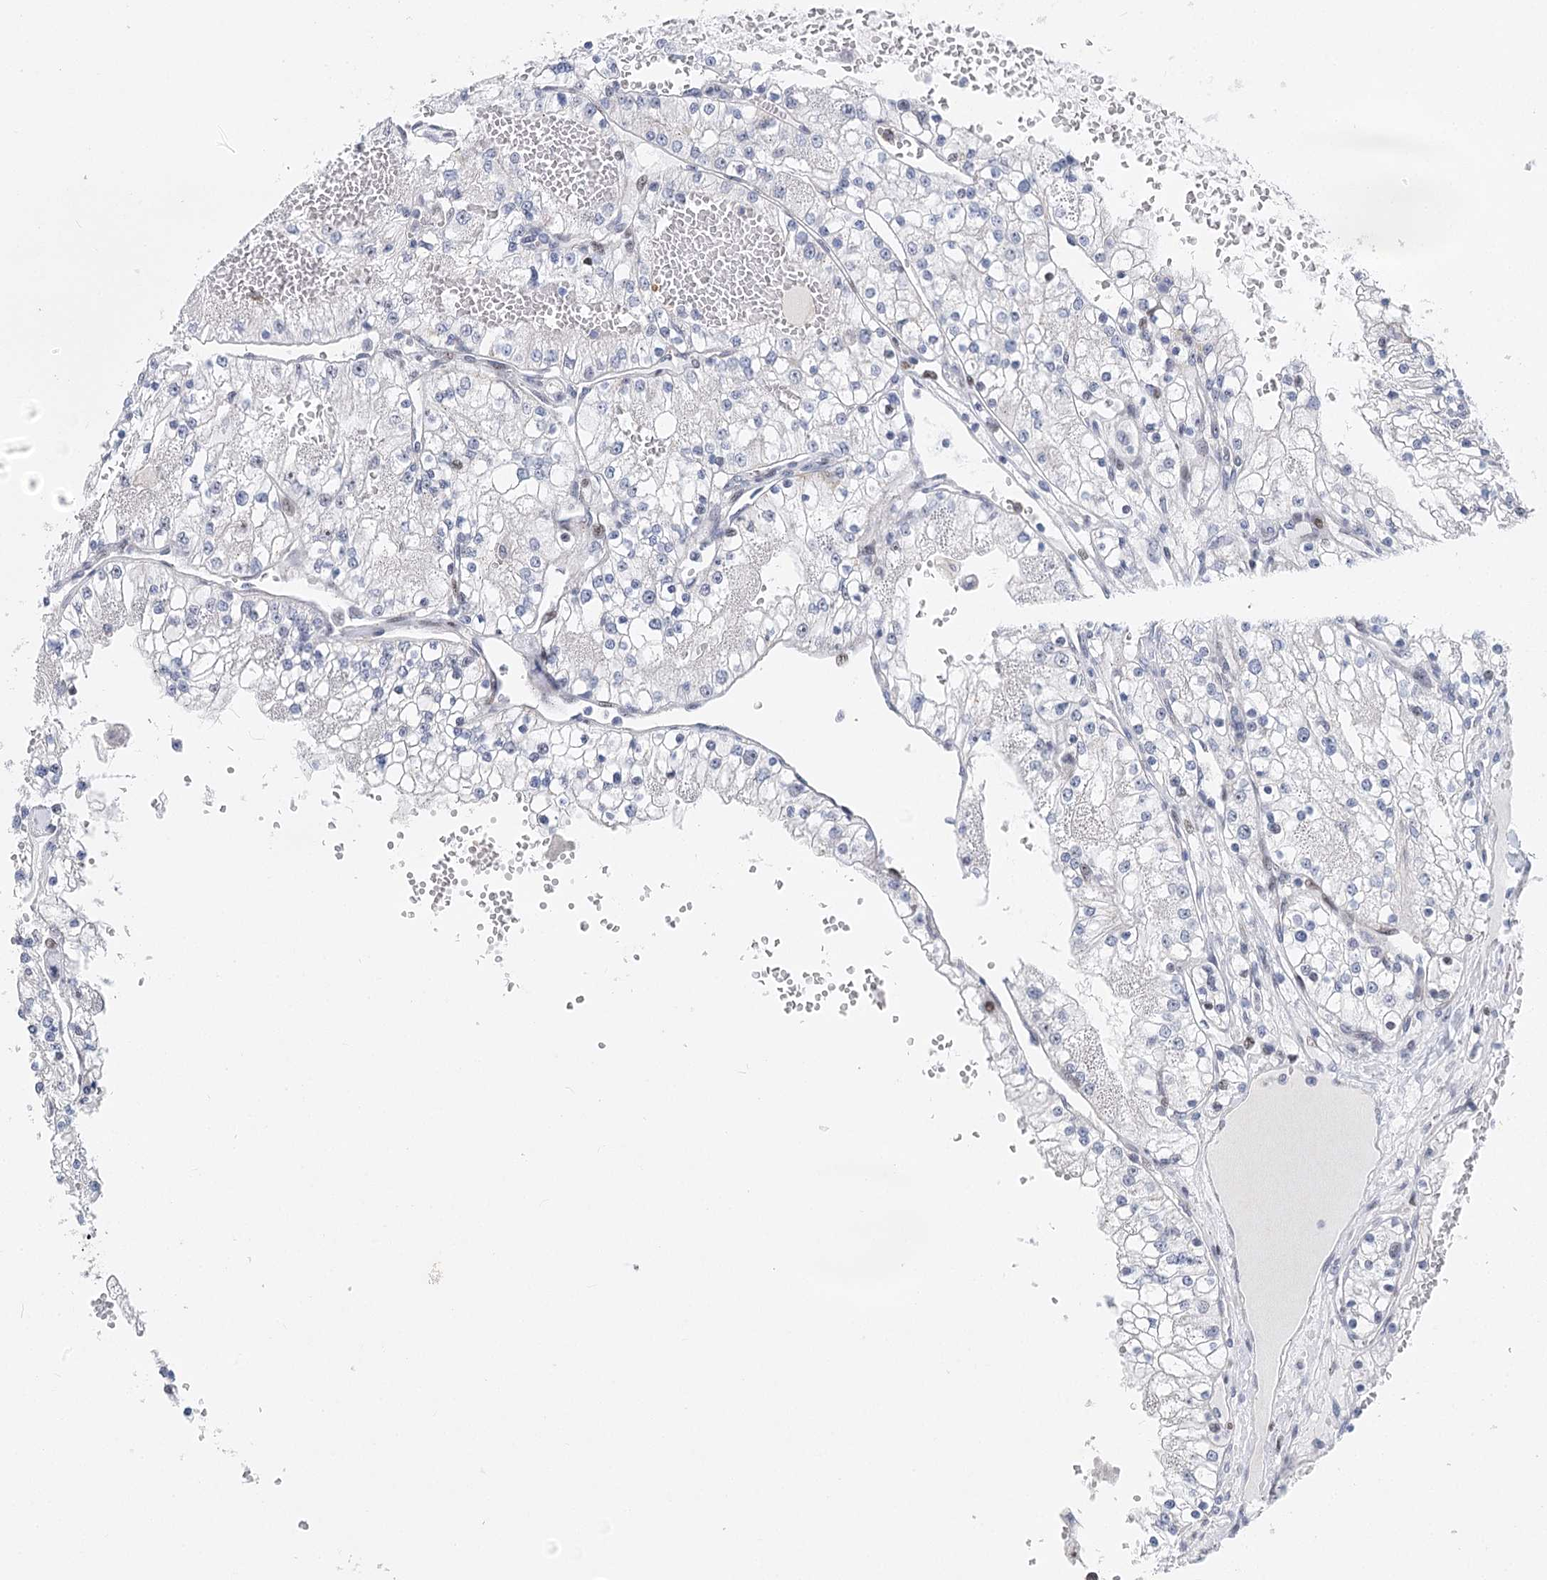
{"staining": {"intensity": "negative", "quantity": "none", "location": "none"}, "tissue": "renal cancer", "cell_type": "Tumor cells", "image_type": "cancer", "snomed": [{"axis": "morphology", "description": "Normal tissue, NOS"}, {"axis": "morphology", "description": "Adenocarcinoma, NOS"}, {"axis": "topography", "description": "Kidney"}], "caption": "IHC of human renal adenocarcinoma exhibits no expression in tumor cells. The staining is performed using DAB (3,3'-diaminobenzidine) brown chromogen with nuclei counter-stained in using hematoxylin.", "gene": "CAMTA1", "patient": {"sex": "male", "age": 68}}